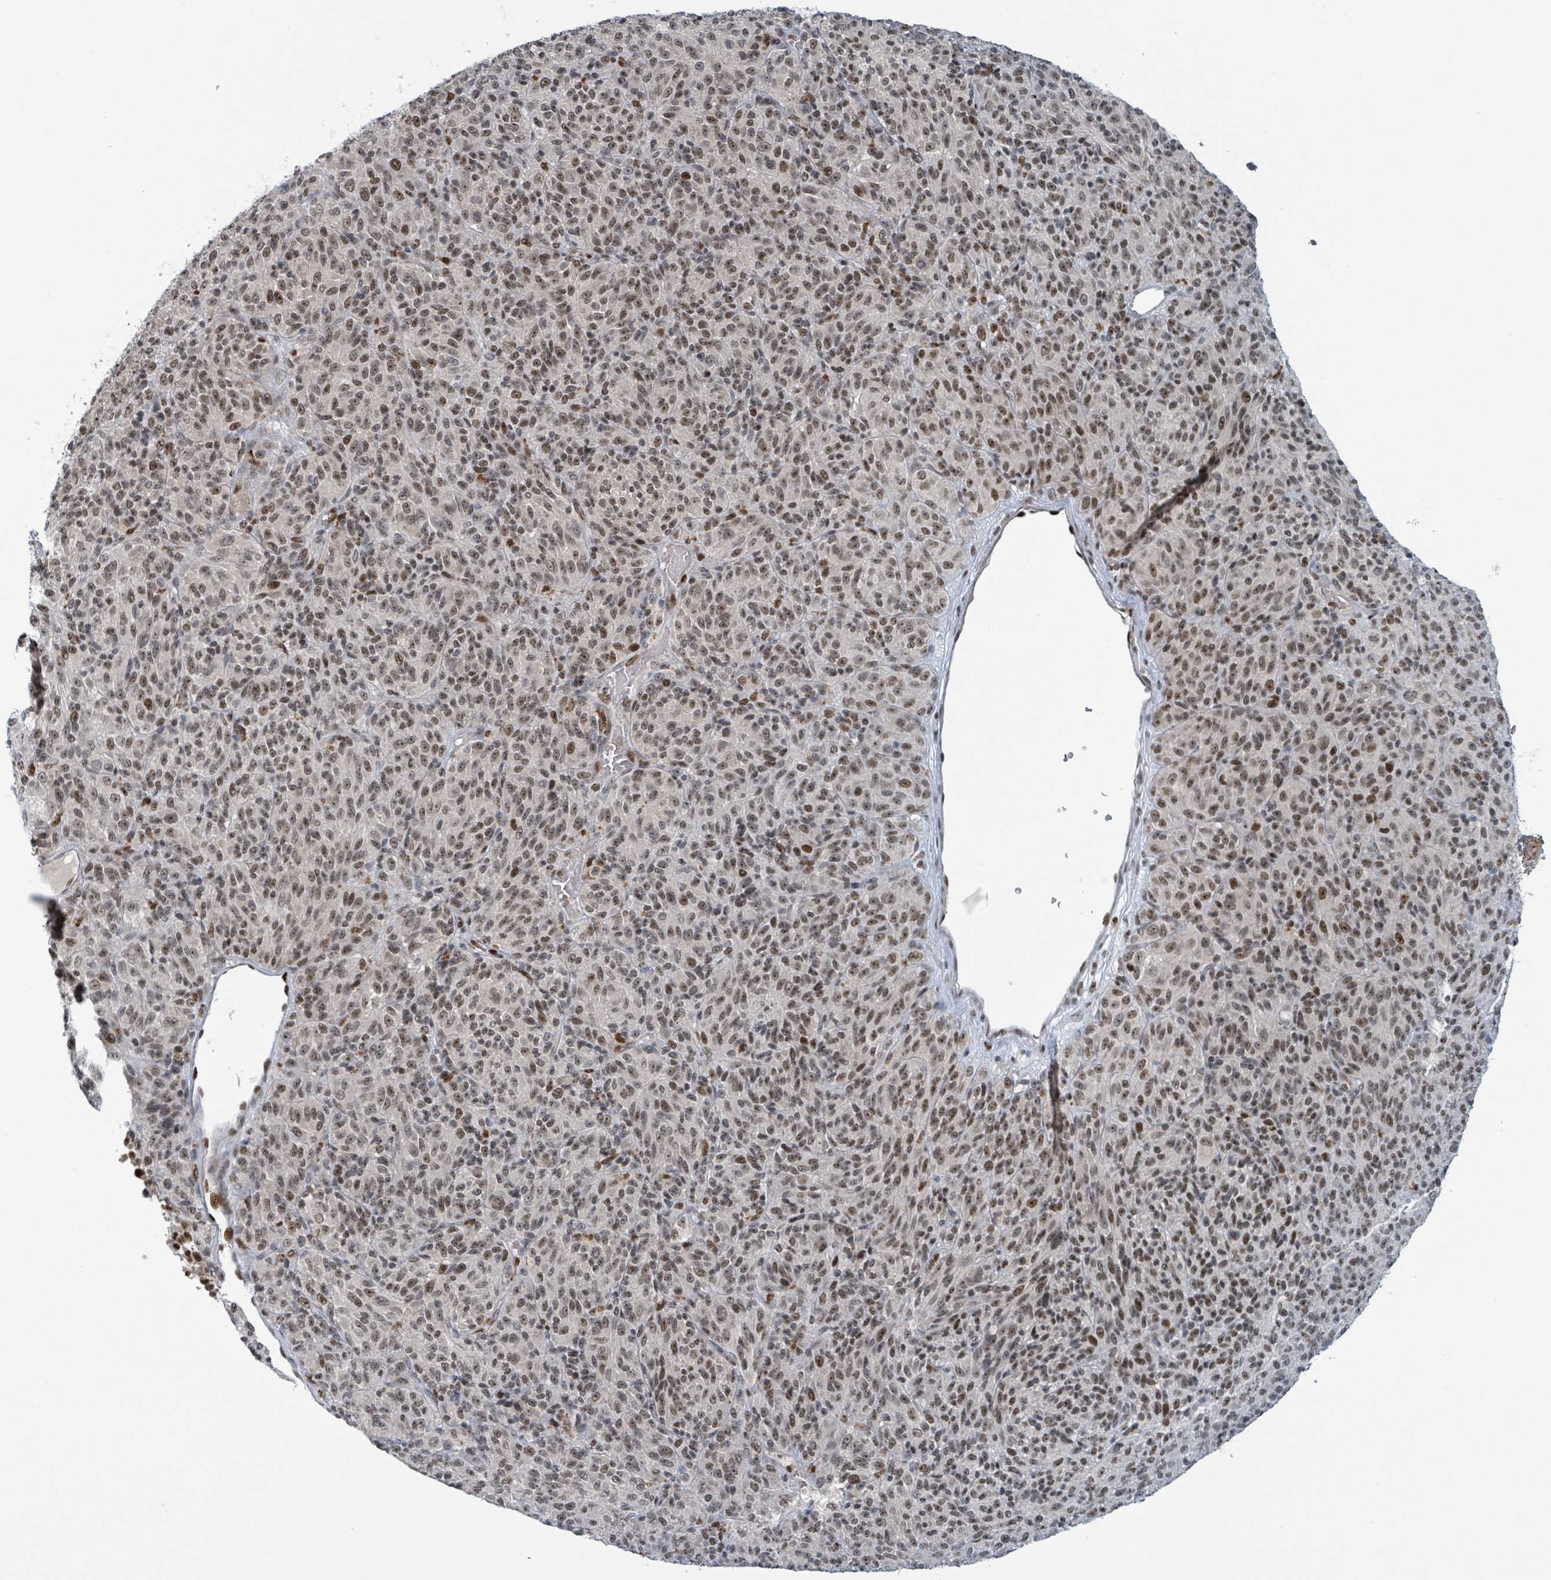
{"staining": {"intensity": "moderate", "quantity": ">75%", "location": "nuclear"}, "tissue": "melanoma", "cell_type": "Tumor cells", "image_type": "cancer", "snomed": [{"axis": "morphology", "description": "Malignant melanoma, Metastatic site"}, {"axis": "topography", "description": "Brain"}], "caption": "Immunohistochemical staining of human malignant melanoma (metastatic site) demonstrates medium levels of moderate nuclear protein staining in about >75% of tumor cells.", "gene": "KLF3", "patient": {"sex": "female", "age": 56}}